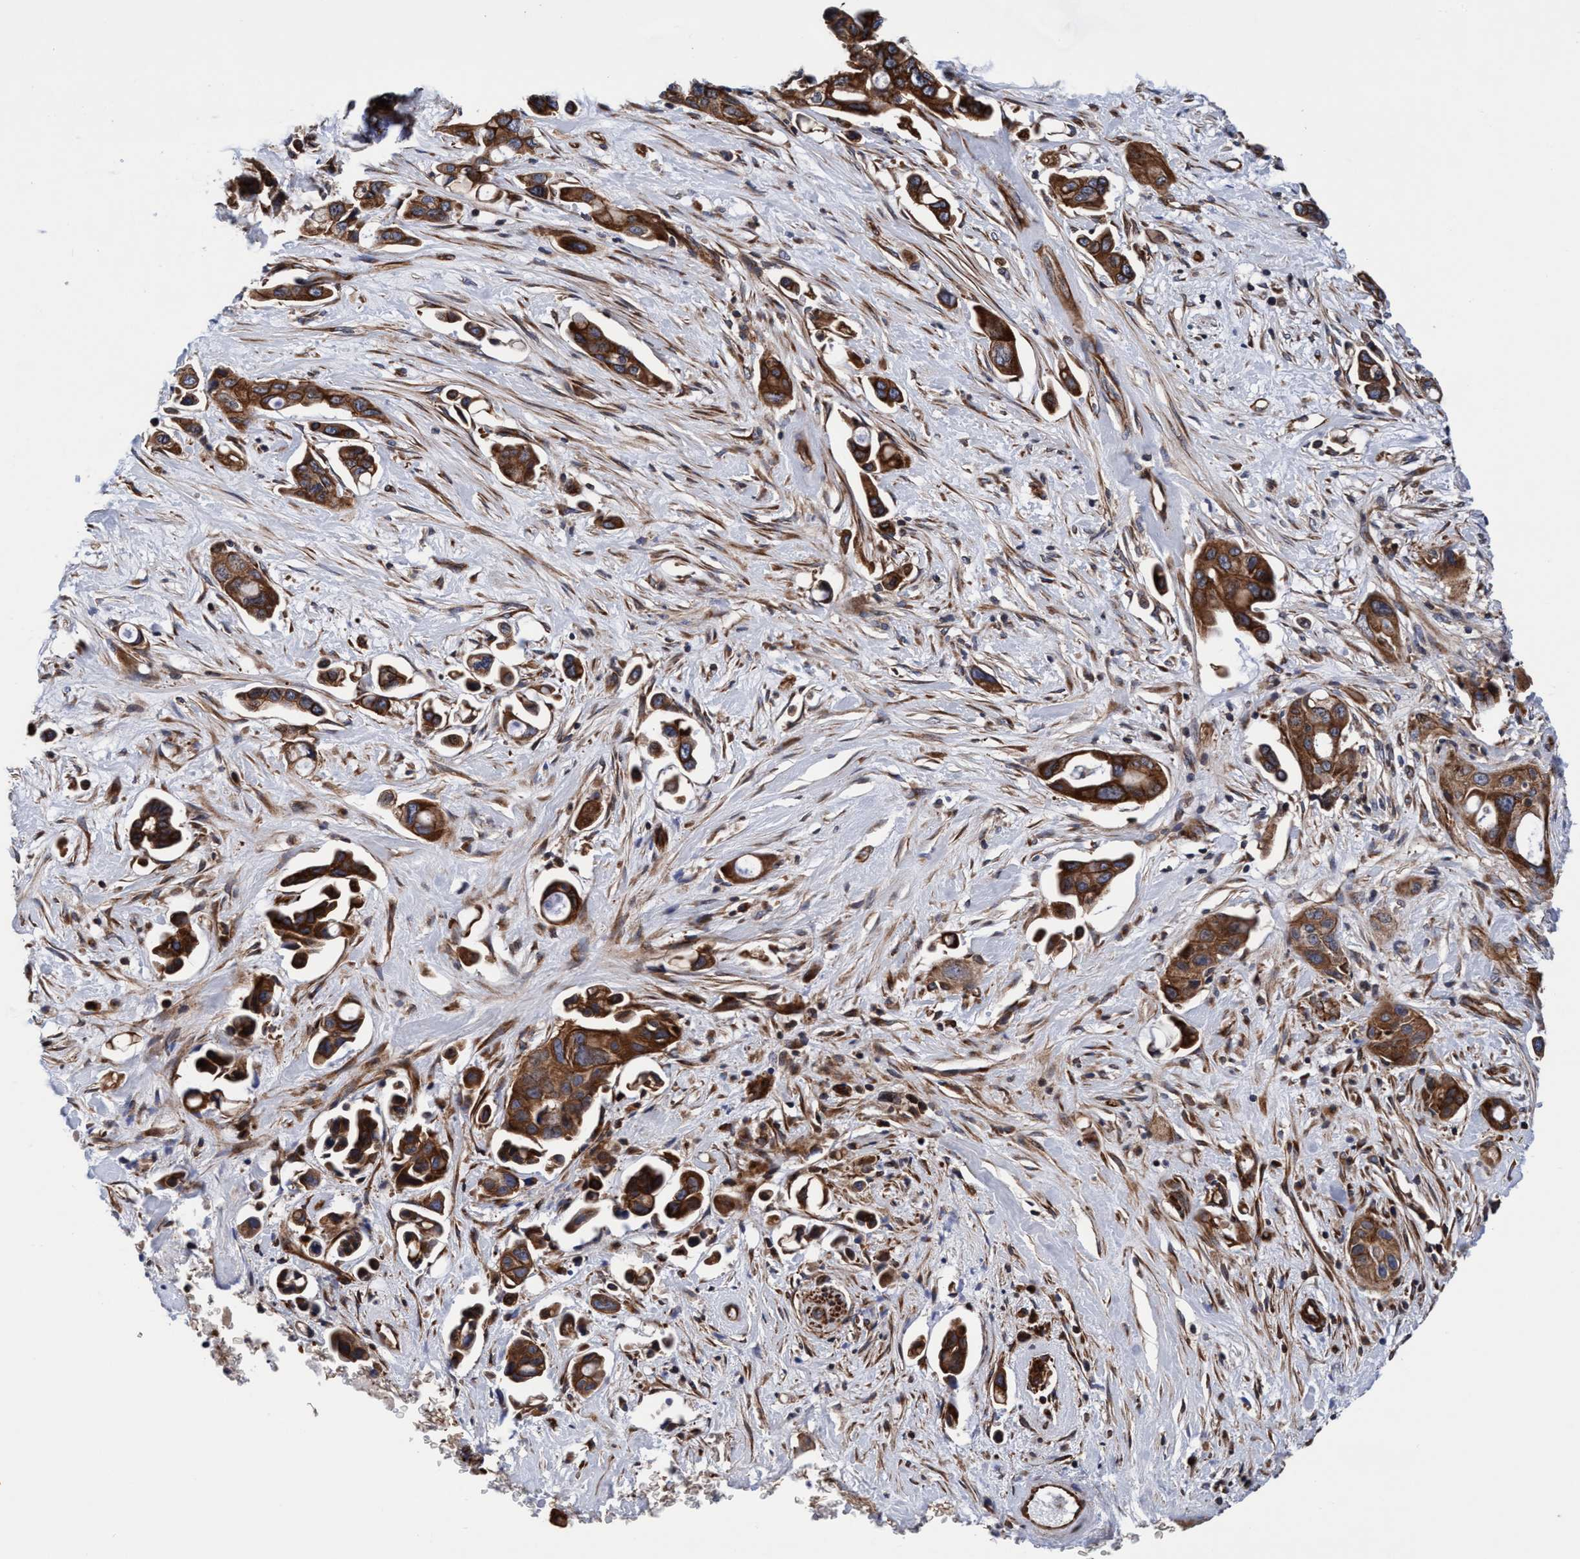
{"staining": {"intensity": "strong", "quantity": ">75%", "location": "cytoplasmic/membranous"}, "tissue": "pancreatic cancer", "cell_type": "Tumor cells", "image_type": "cancer", "snomed": [{"axis": "morphology", "description": "Adenocarcinoma, NOS"}, {"axis": "topography", "description": "Pancreas"}], "caption": "Immunohistochemical staining of adenocarcinoma (pancreatic) demonstrates high levels of strong cytoplasmic/membranous expression in approximately >75% of tumor cells.", "gene": "MCM3AP", "patient": {"sex": "male", "age": 53}}